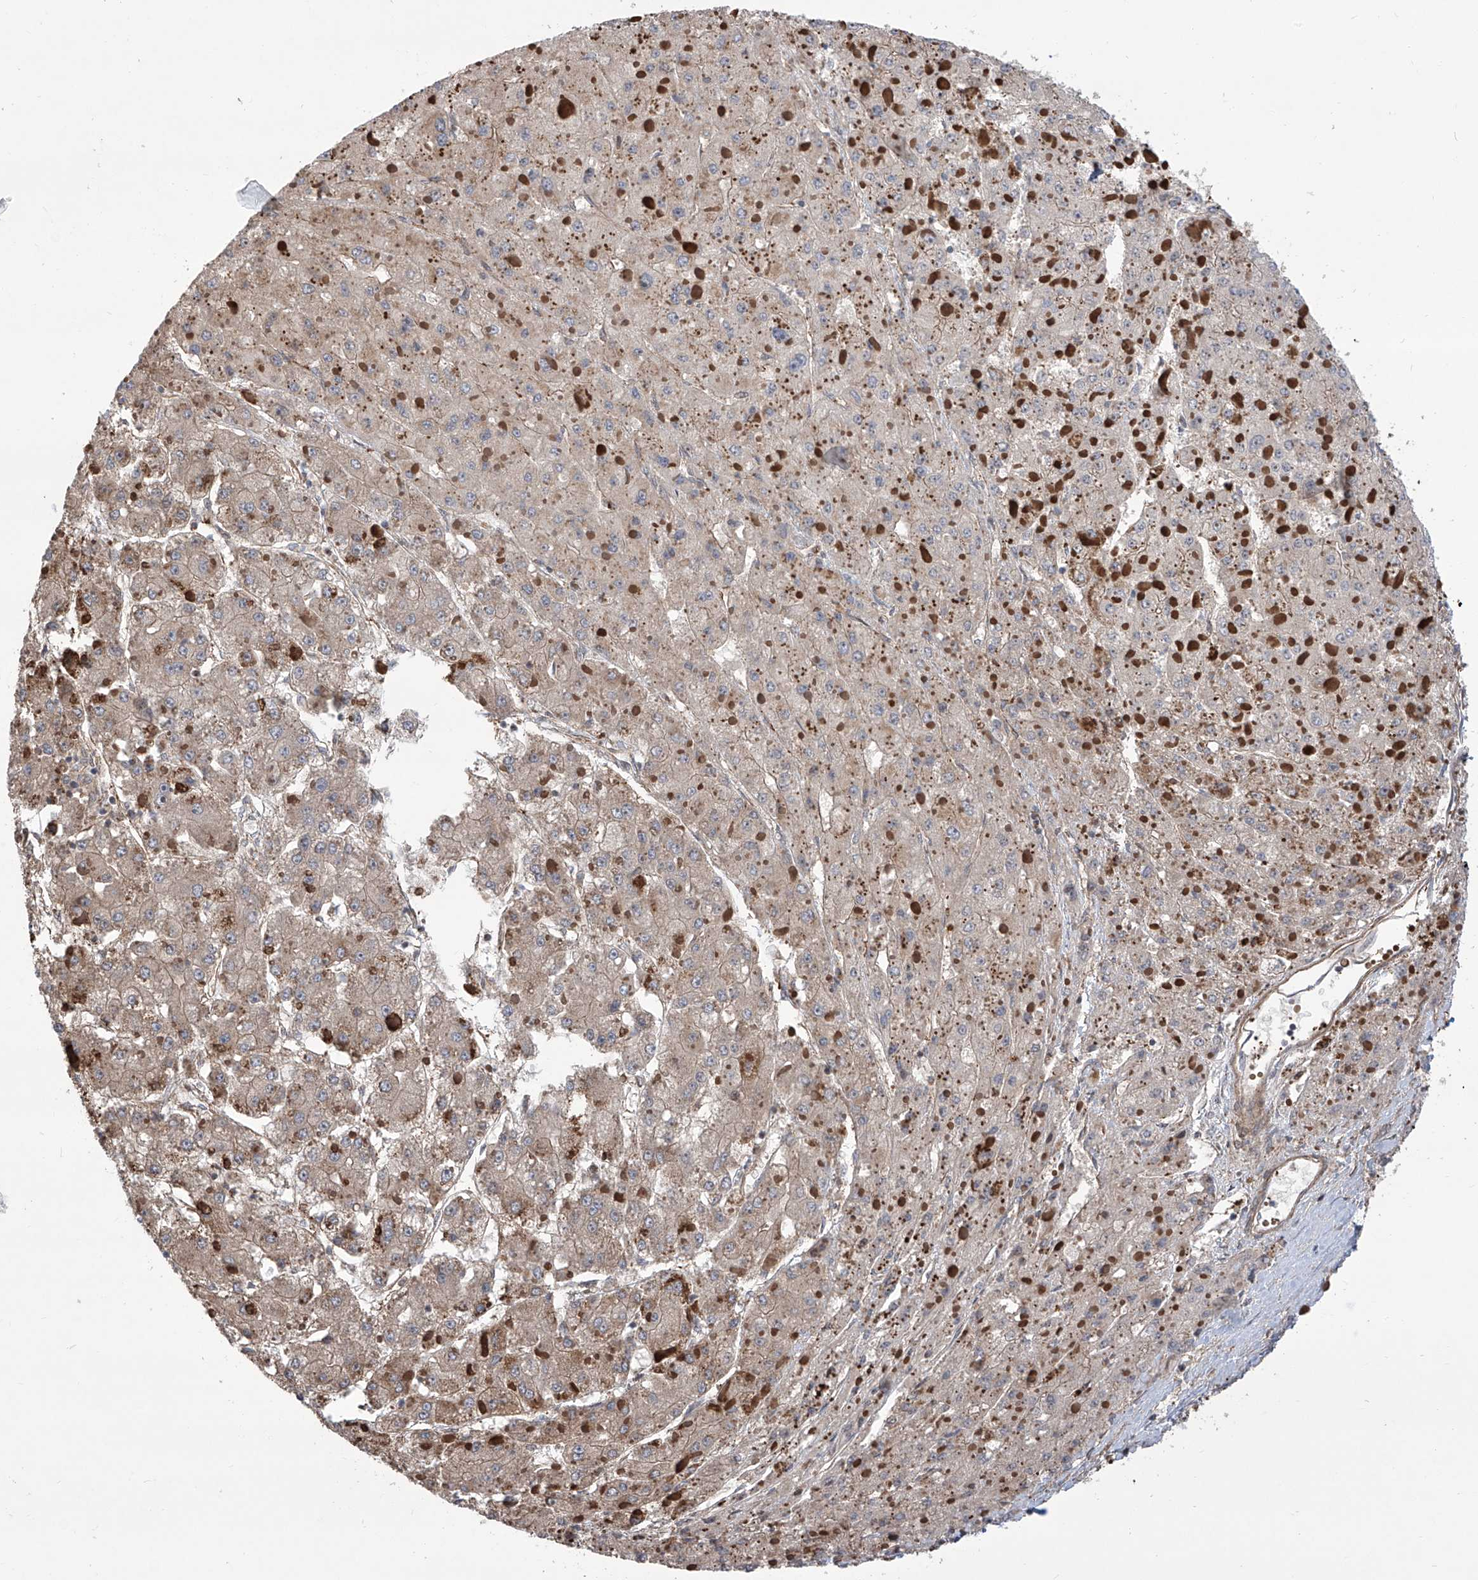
{"staining": {"intensity": "weak", "quantity": ">75%", "location": "cytoplasmic/membranous"}, "tissue": "liver cancer", "cell_type": "Tumor cells", "image_type": "cancer", "snomed": [{"axis": "morphology", "description": "Carcinoma, Hepatocellular, NOS"}, {"axis": "topography", "description": "Liver"}], "caption": "Protein expression analysis of liver cancer shows weak cytoplasmic/membranous staining in approximately >75% of tumor cells. (IHC, brightfield microscopy, high magnification).", "gene": "APAF1", "patient": {"sex": "female", "age": 73}}